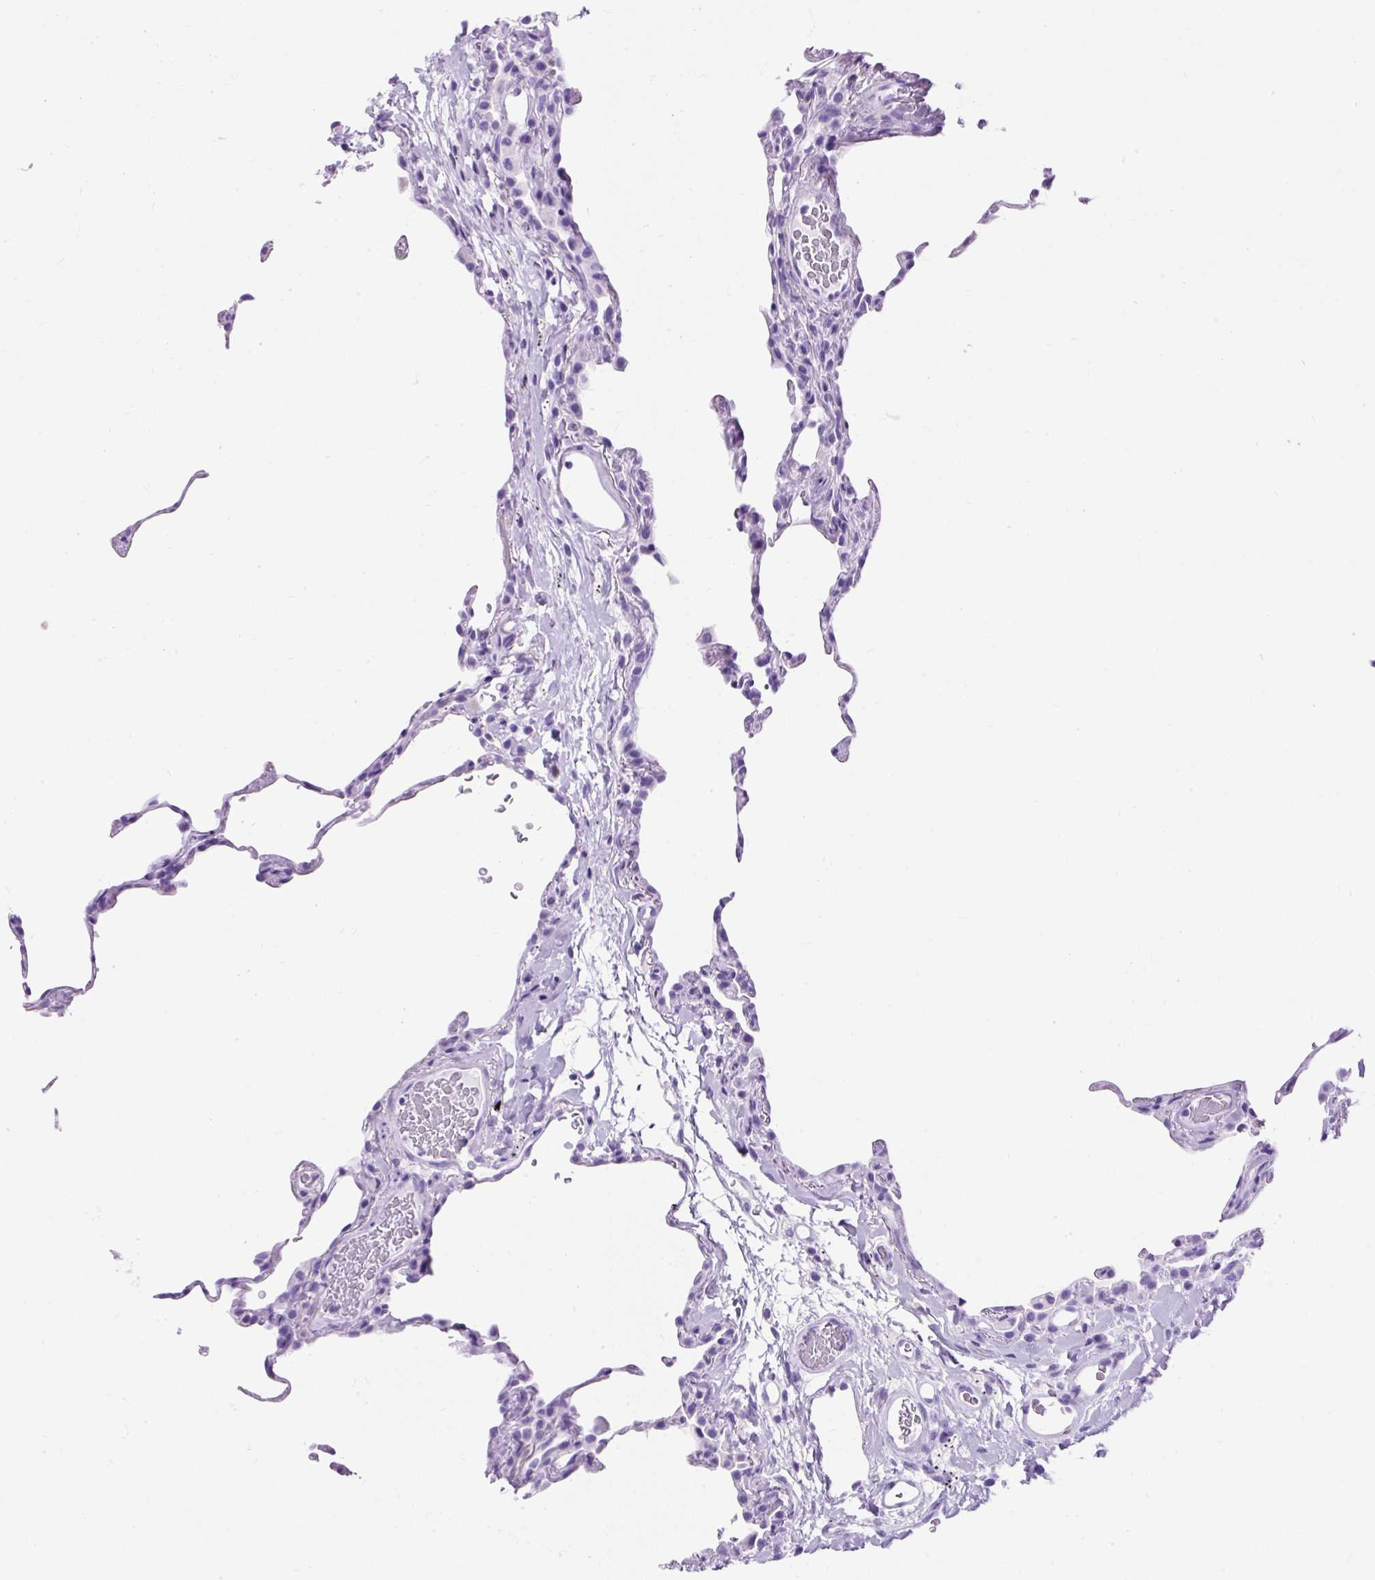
{"staining": {"intensity": "negative", "quantity": "none", "location": "none"}, "tissue": "lung", "cell_type": "Alveolar cells", "image_type": "normal", "snomed": [{"axis": "morphology", "description": "Normal tissue, NOS"}, {"axis": "topography", "description": "Lung"}], "caption": "A photomicrograph of lung stained for a protein shows no brown staining in alveolar cells.", "gene": "PVALB", "patient": {"sex": "female", "age": 57}}